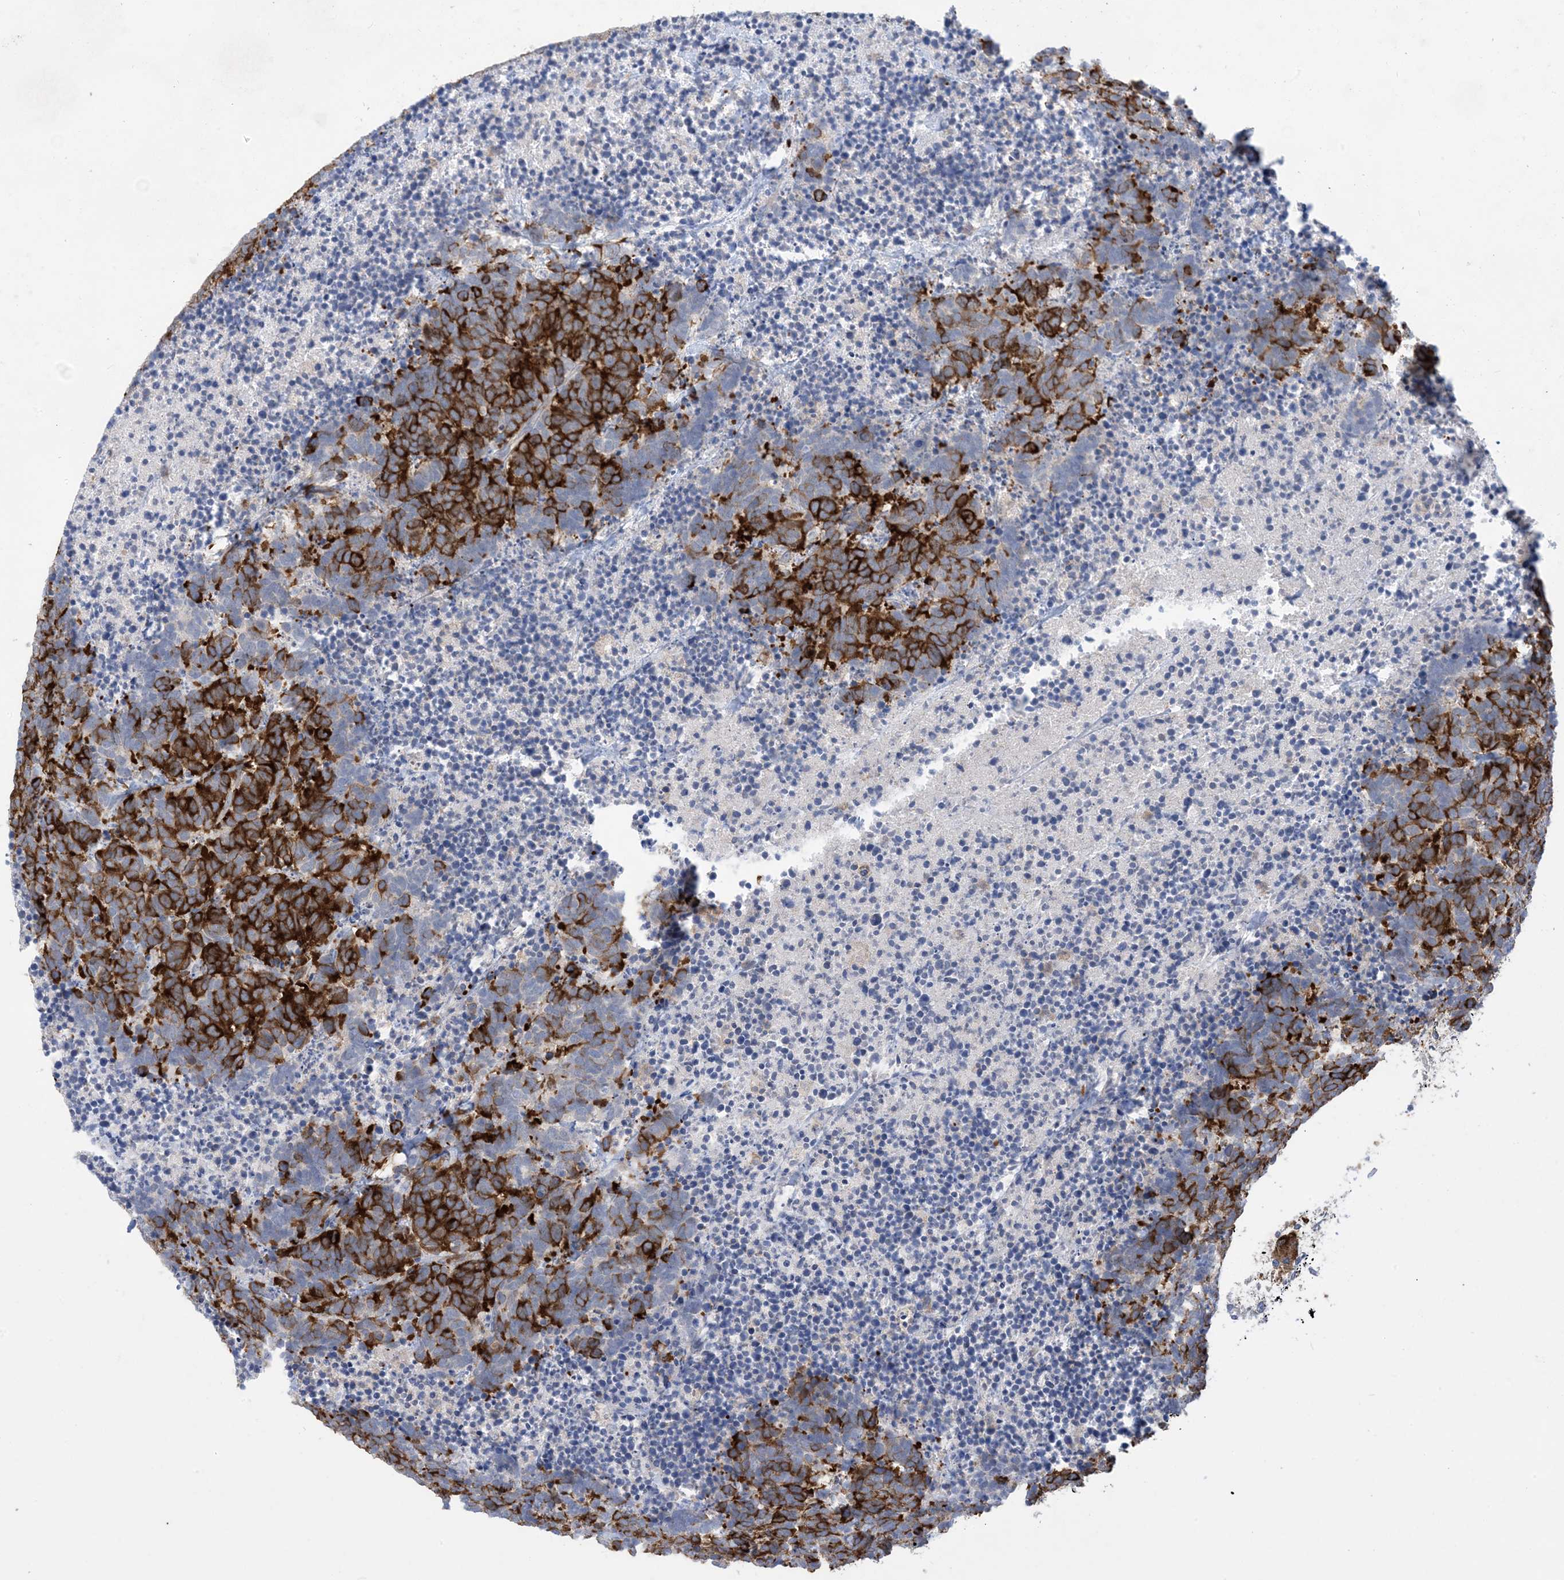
{"staining": {"intensity": "strong", "quantity": ">75%", "location": "cytoplasmic/membranous"}, "tissue": "carcinoid", "cell_type": "Tumor cells", "image_type": "cancer", "snomed": [{"axis": "morphology", "description": "Carcinoma, NOS"}, {"axis": "morphology", "description": "Carcinoid, malignant, NOS"}, {"axis": "topography", "description": "Urinary bladder"}], "caption": "A high-resolution histopathology image shows immunohistochemistry (IHC) staining of malignant carcinoid, which displays strong cytoplasmic/membranous expression in about >75% of tumor cells.", "gene": "AOC1", "patient": {"sex": "male", "age": 57}}